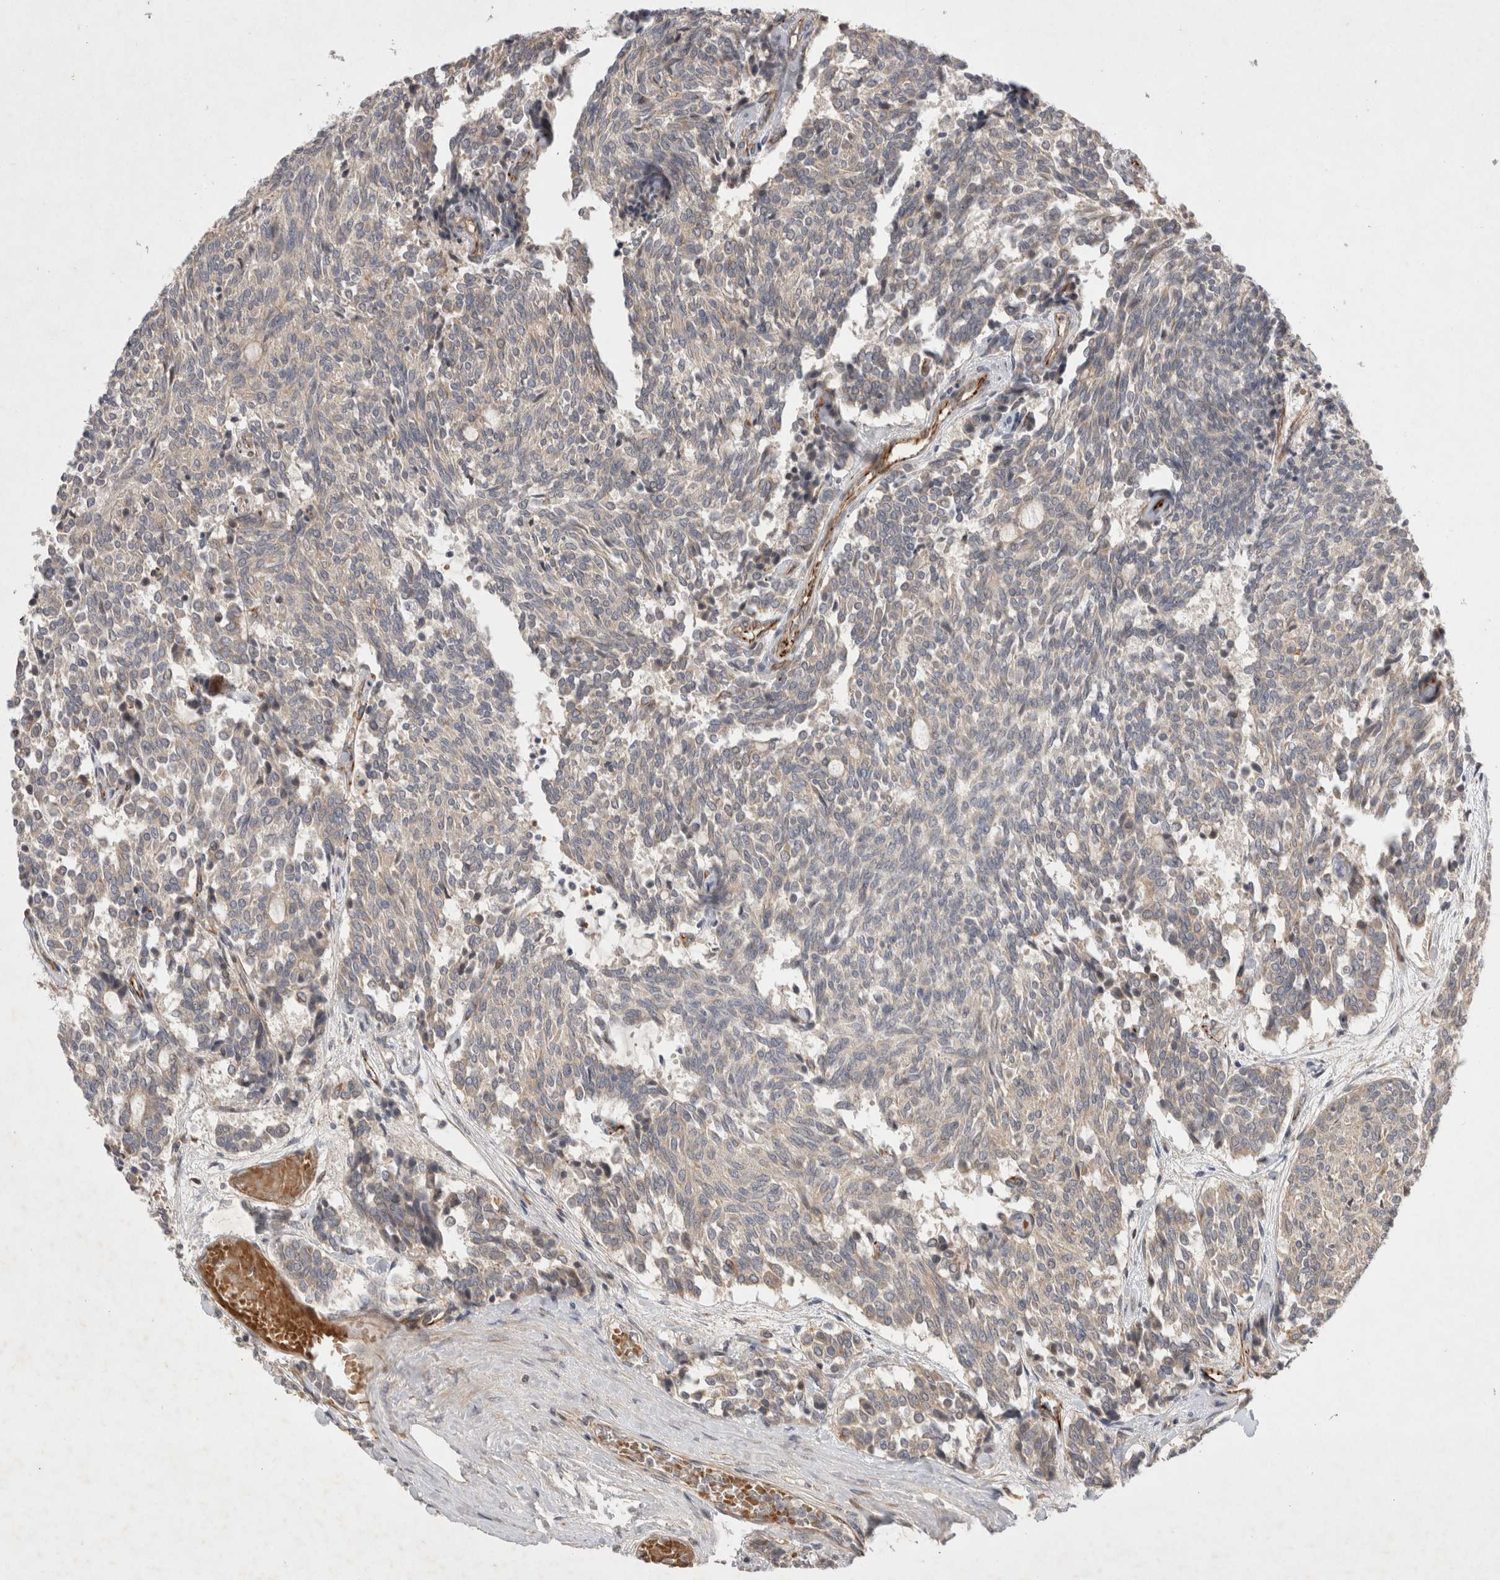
{"staining": {"intensity": "weak", "quantity": "25%-75%", "location": "cytoplasmic/membranous"}, "tissue": "carcinoid", "cell_type": "Tumor cells", "image_type": "cancer", "snomed": [{"axis": "morphology", "description": "Carcinoid, malignant, NOS"}, {"axis": "topography", "description": "Pancreas"}], "caption": "Immunohistochemistry image of neoplastic tissue: carcinoid (malignant) stained using immunohistochemistry reveals low levels of weak protein expression localized specifically in the cytoplasmic/membranous of tumor cells, appearing as a cytoplasmic/membranous brown color.", "gene": "NMU", "patient": {"sex": "female", "age": 54}}